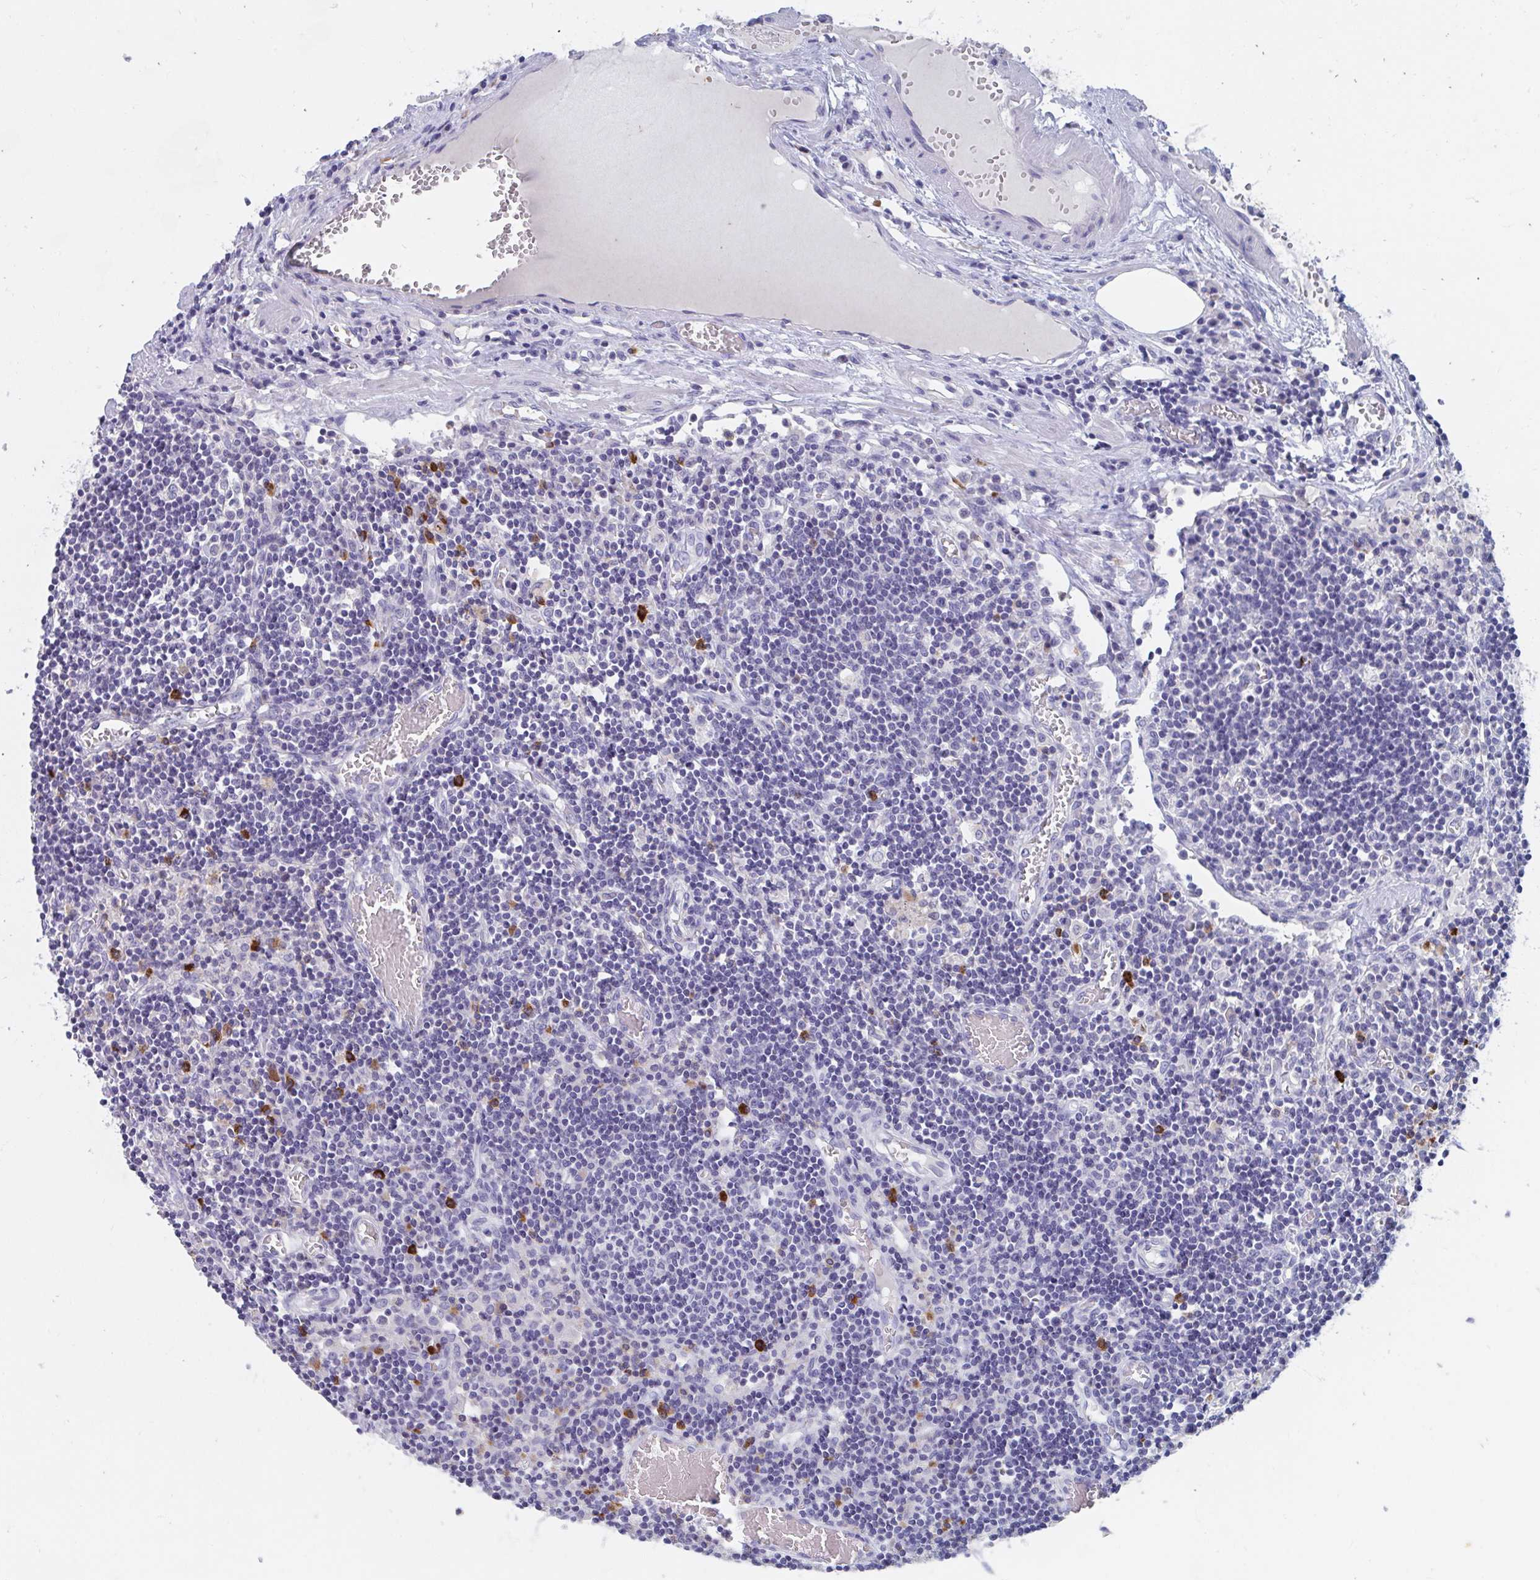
{"staining": {"intensity": "negative", "quantity": "none", "location": "none"}, "tissue": "lymph node", "cell_type": "Germinal center cells", "image_type": "normal", "snomed": [{"axis": "morphology", "description": "Normal tissue, NOS"}, {"axis": "topography", "description": "Lymph node"}], "caption": "This is a image of immunohistochemistry staining of unremarkable lymph node, which shows no positivity in germinal center cells. (DAB (3,3'-diaminobenzidine) IHC visualized using brightfield microscopy, high magnification).", "gene": "KCNK5", "patient": {"sex": "male", "age": 66}}